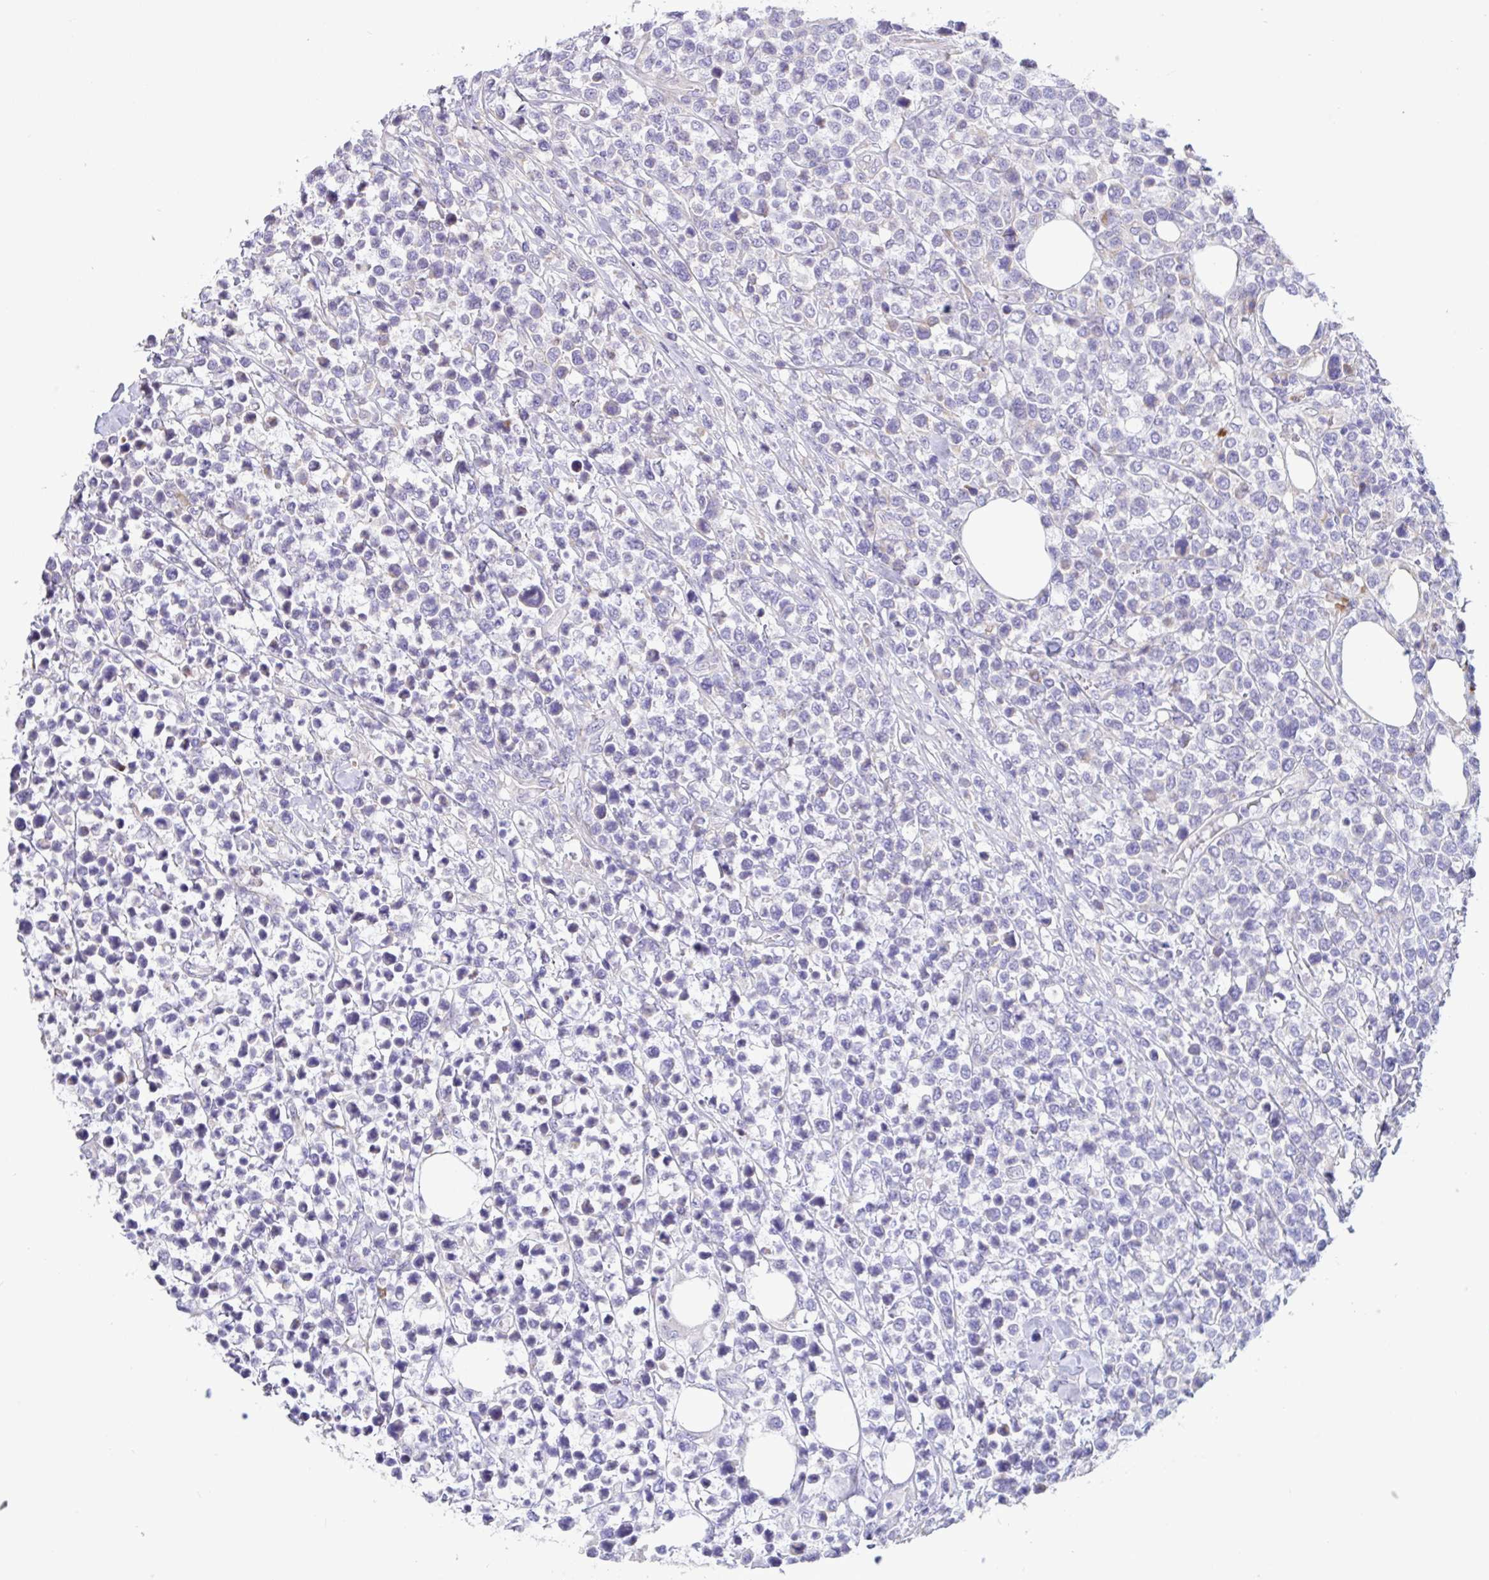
{"staining": {"intensity": "negative", "quantity": "none", "location": "none"}, "tissue": "lymphoma", "cell_type": "Tumor cells", "image_type": "cancer", "snomed": [{"axis": "morphology", "description": "Malignant lymphoma, non-Hodgkin's type, High grade"}, {"axis": "topography", "description": "Soft tissue"}], "caption": "This is an IHC image of lymphoma. There is no positivity in tumor cells.", "gene": "DSC3", "patient": {"sex": "female", "age": 56}}